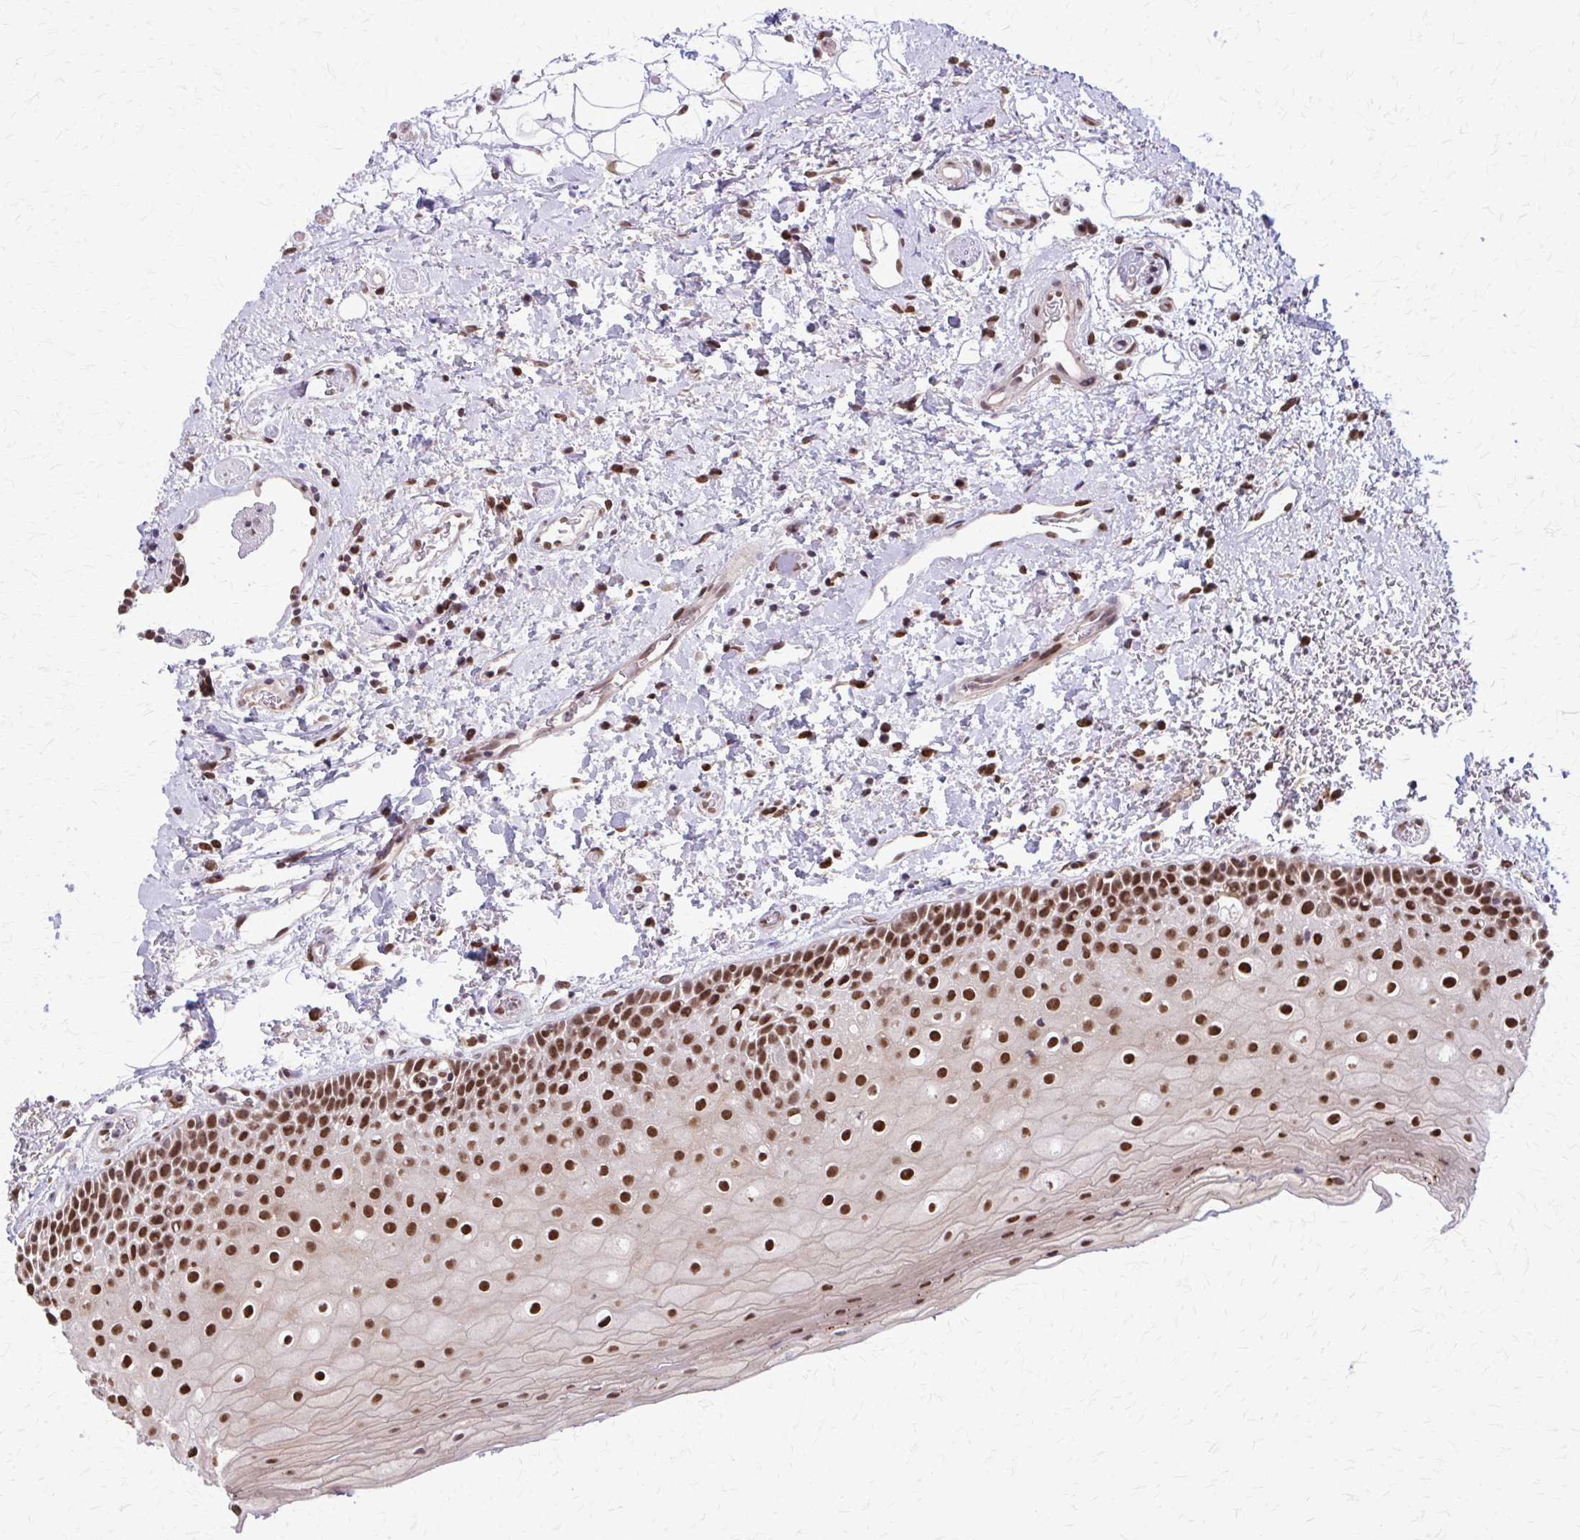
{"staining": {"intensity": "strong", "quantity": ">75%", "location": "nuclear"}, "tissue": "oral mucosa", "cell_type": "Squamous epithelial cells", "image_type": "normal", "snomed": [{"axis": "morphology", "description": "Normal tissue, NOS"}, {"axis": "topography", "description": "Oral tissue"}], "caption": "An image showing strong nuclear staining in approximately >75% of squamous epithelial cells in normal oral mucosa, as visualized by brown immunohistochemical staining.", "gene": "TTF1", "patient": {"sex": "female", "age": 82}}